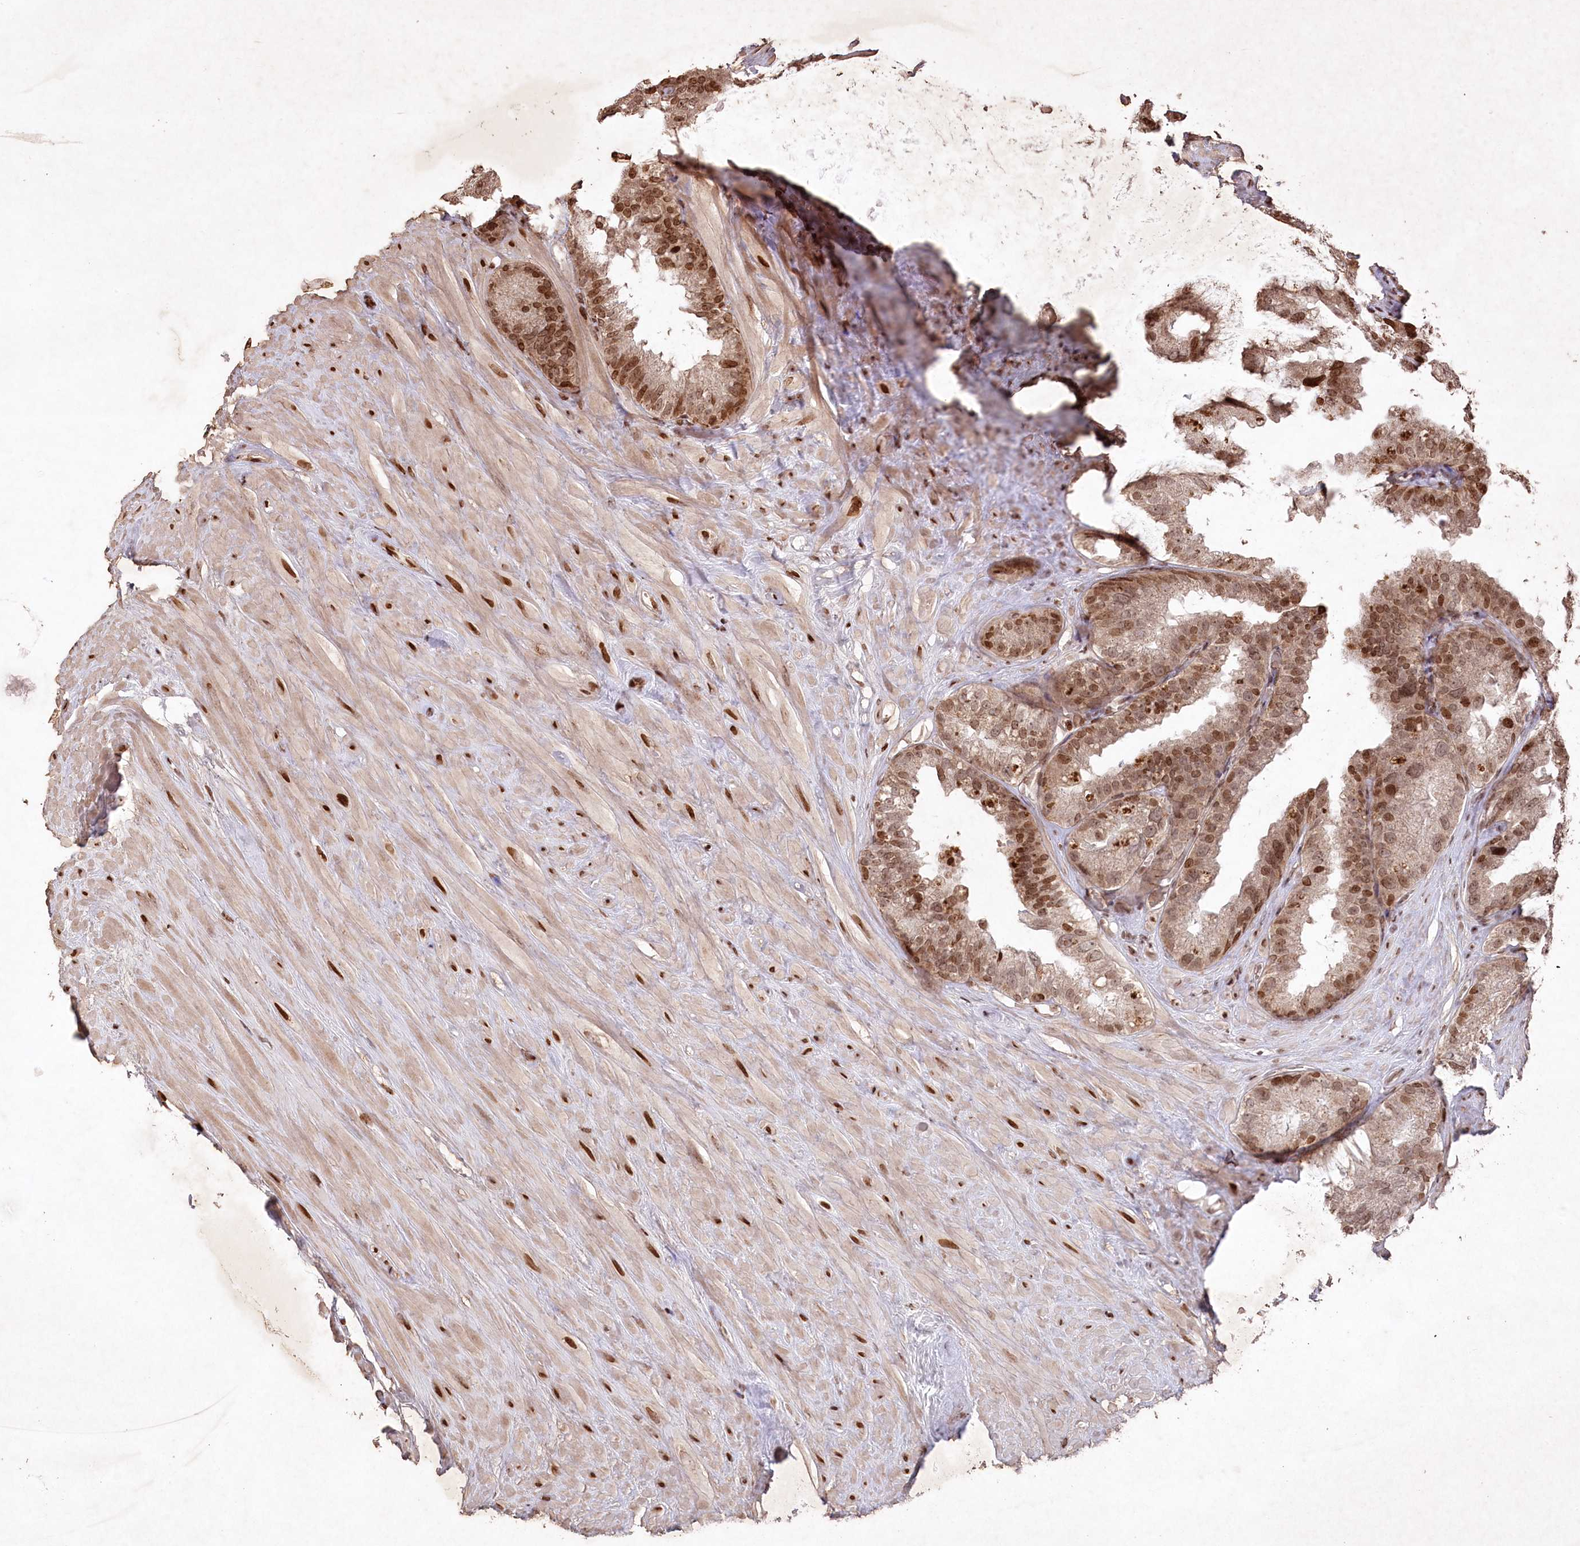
{"staining": {"intensity": "strong", "quantity": "25%-75%", "location": "cytoplasmic/membranous,nuclear"}, "tissue": "seminal vesicle", "cell_type": "Glandular cells", "image_type": "normal", "snomed": [{"axis": "morphology", "description": "Normal tissue, NOS"}, {"axis": "topography", "description": "Seminal veicle"}], "caption": "There is high levels of strong cytoplasmic/membranous,nuclear positivity in glandular cells of benign seminal vesicle, as demonstrated by immunohistochemical staining (brown color).", "gene": "CCSER2", "patient": {"sex": "male", "age": 80}}